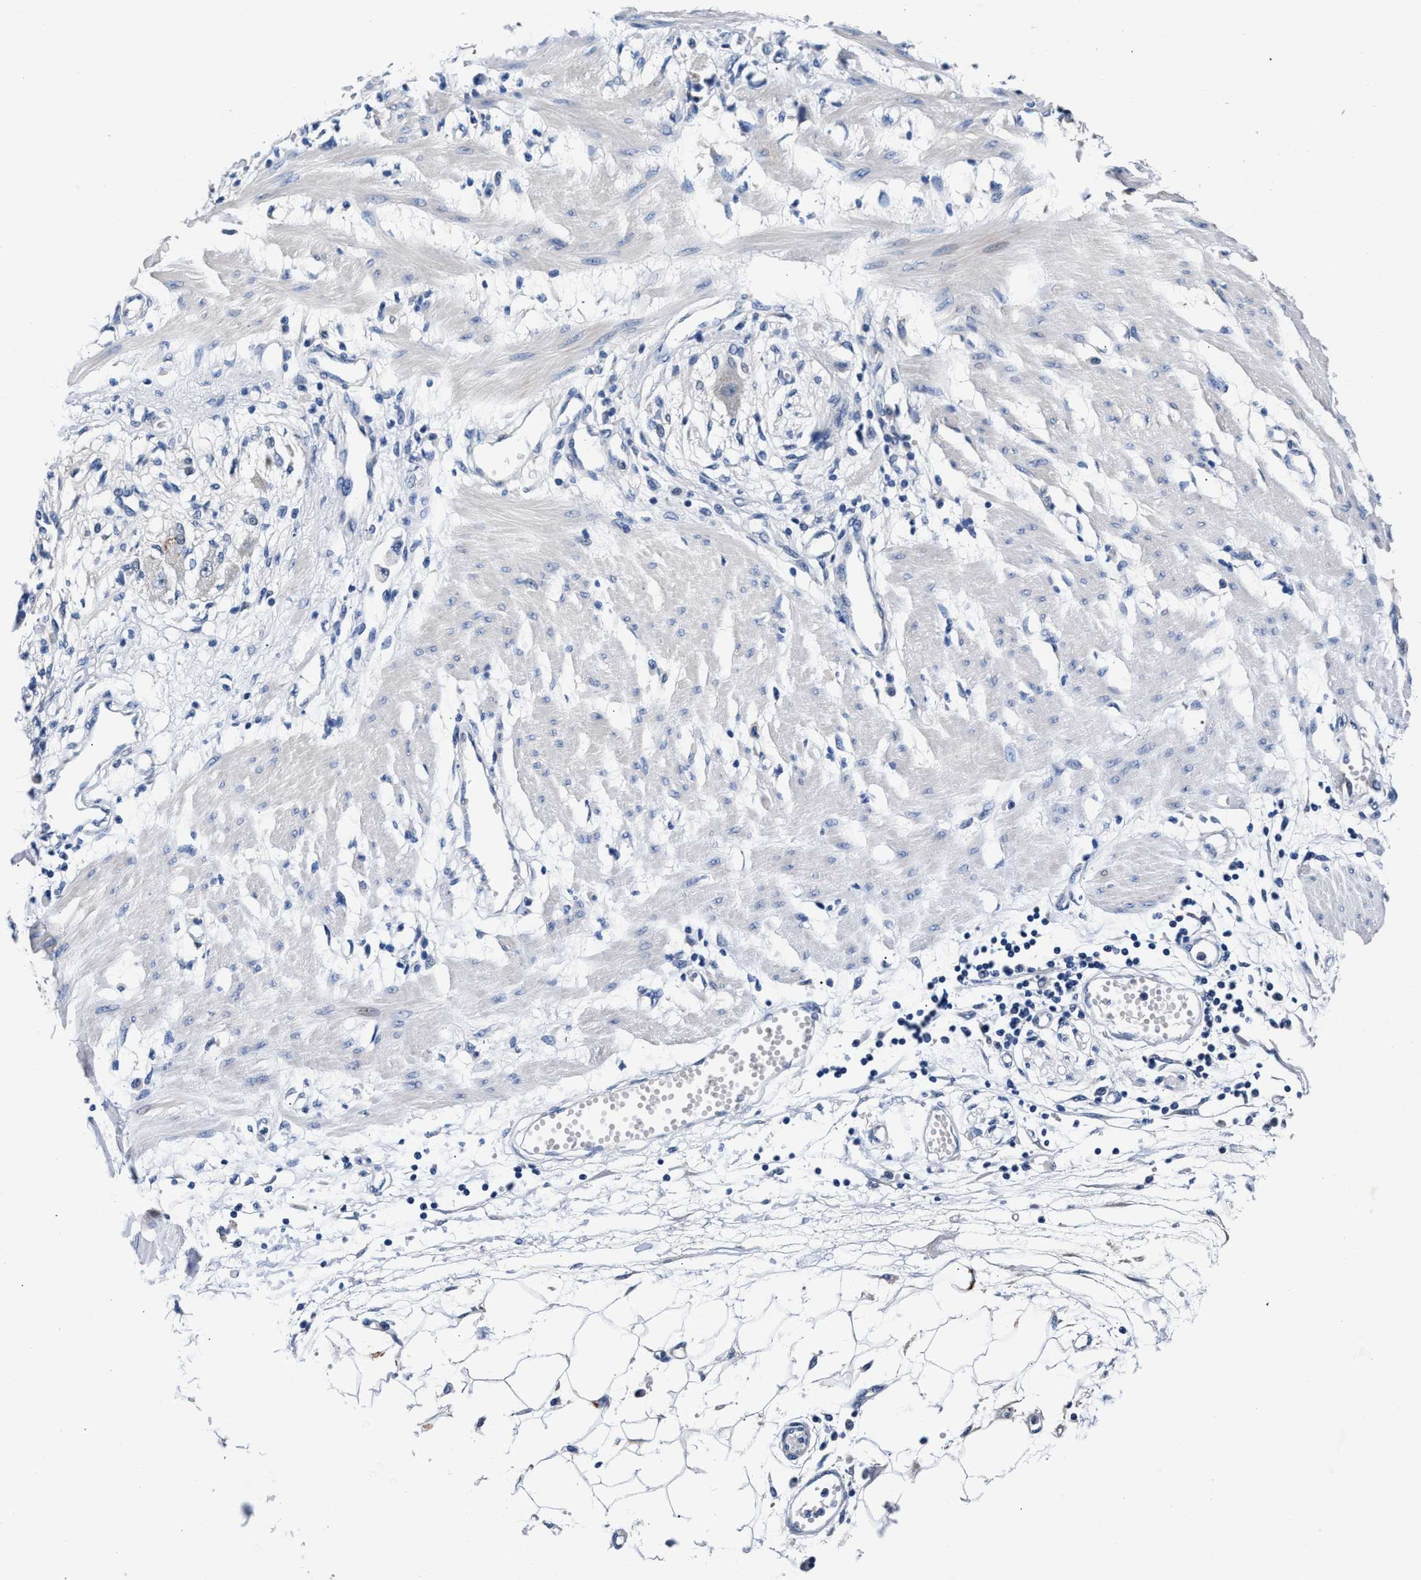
{"staining": {"intensity": "negative", "quantity": "none", "location": "none"}, "tissue": "stomach cancer", "cell_type": "Tumor cells", "image_type": "cancer", "snomed": [{"axis": "morphology", "description": "Adenocarcinoma, NOS"}, {"axis": "topography", "description": "Stomach"}], "caption": "Stomach cancer stained for a protein using immunohistochemistry (IHC) displays no positivity tumor cells.", "gene": "GSTM1", "patient": {"sex": "female", "age": 59}}